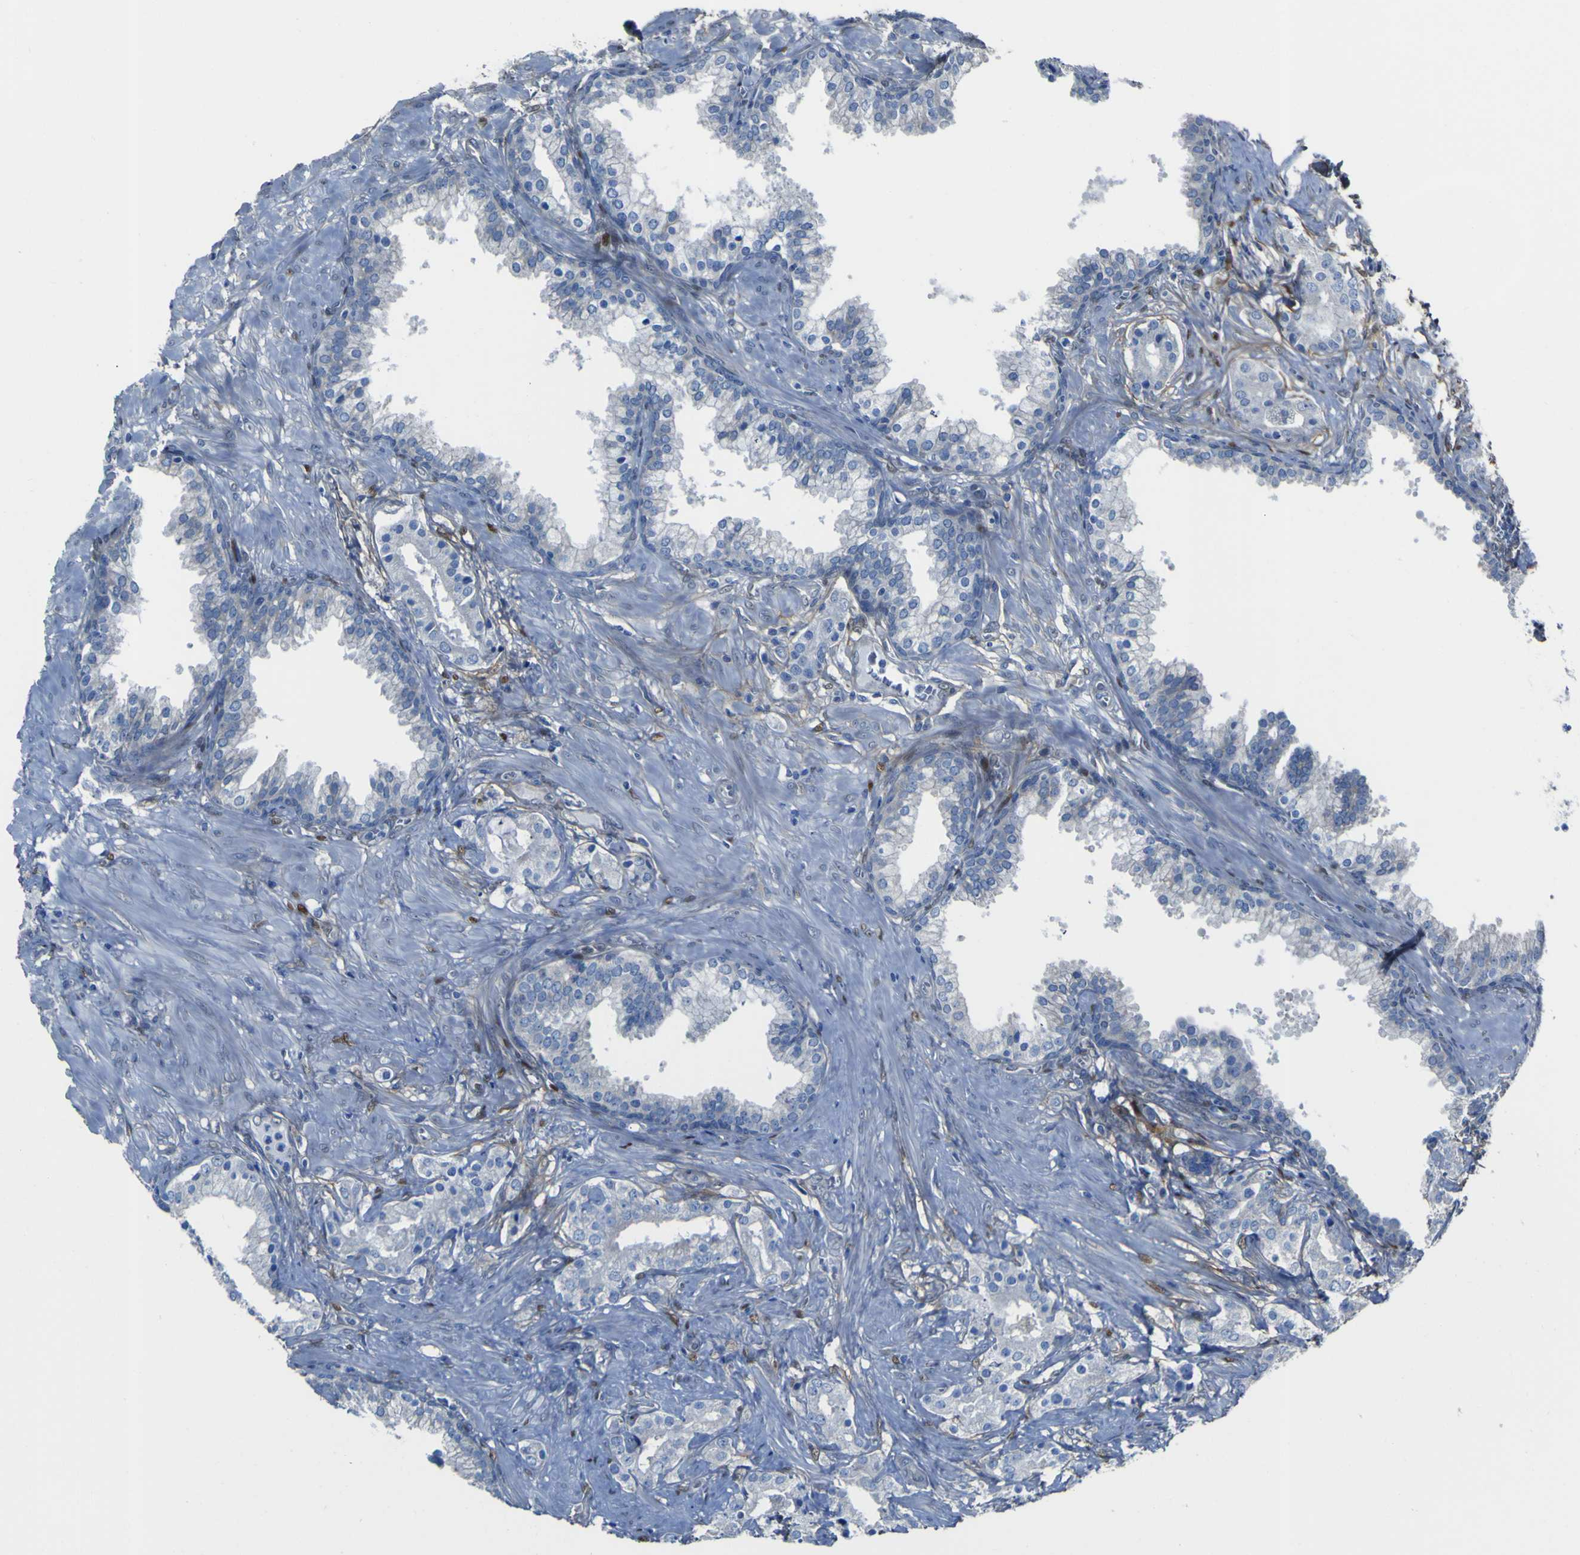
{"staining": {"intensity": "negative", "quantity": "none", "location": "none"}, "tissue": "prostate cancer", "cell_type": "Tumor cells", "image_type": "cancer", "snomed": [{"axis": "morphology", "description": "Adenocarcinoma, Low grade"}, {"axis": "topography", "description": "Prostate"}], "caption": "IHC image of neoplastic tissue: prostate cancer (low-grade adenocarcinoma) stained with DAB reveals no significant protein positivity in tumor cells. Nuclei are stained in blue.", "gene": "LRRN1", "patient": {"sex": "male", "age": 59}}